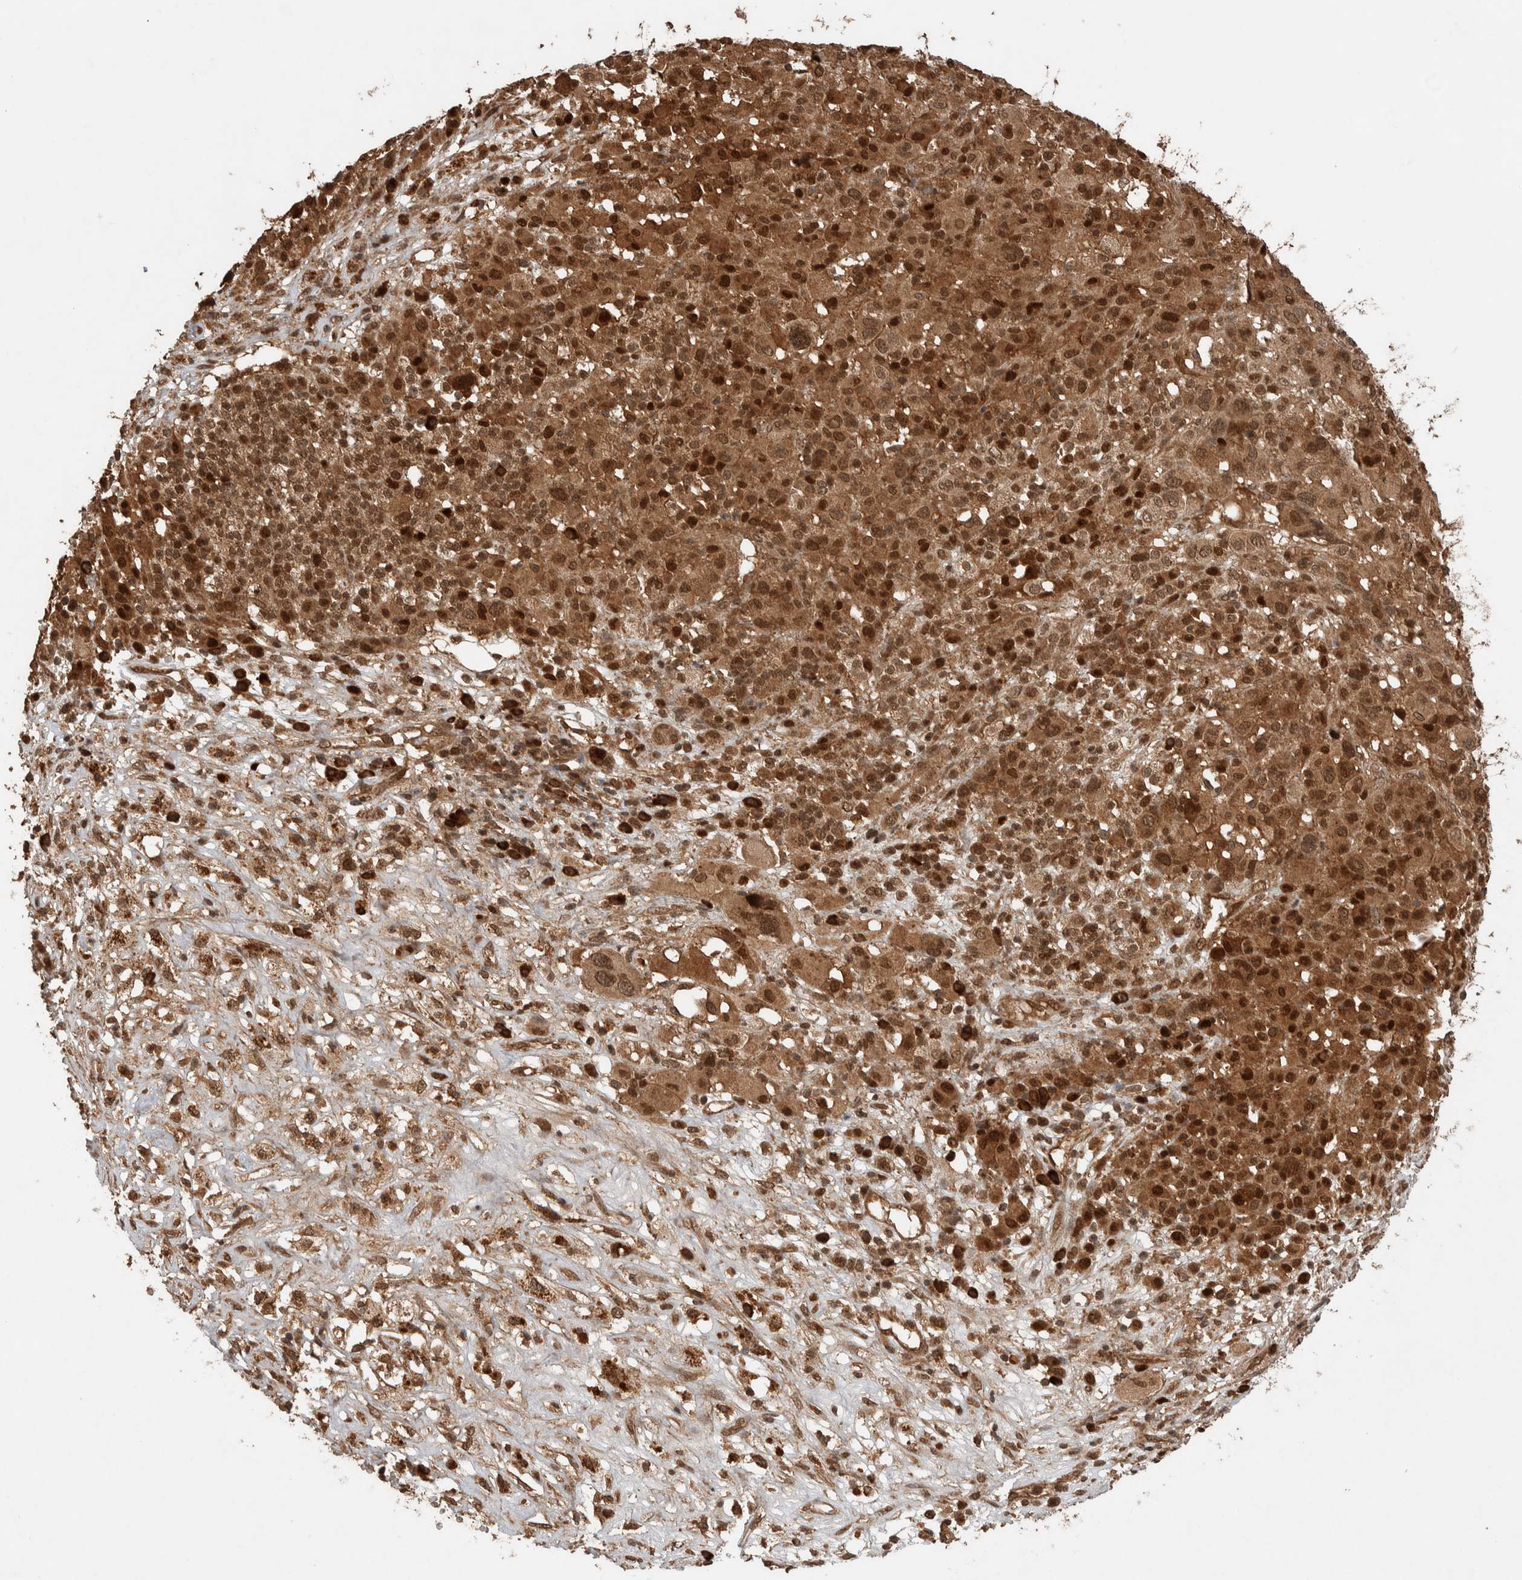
{"staining": {"intensity": "moderate", "quantity": ">75%", "location": "cytoplasmic/membranous,nuclear"}, "tissue": "melanoma", "cell_type": "Tumor cells", "image_type": "cancer", "snomed": [{"axis": "morphology", "description": "Malignant melanoma, Metastatic site"}, {"axis": "topography", "description": "Skin"}], "caption": "Melanoma was stained to show a protein in brown. There is medium levels of moderate cytoplasmic/membranous and nuclear positivity in approximately >75% of tumor cells. The staining is performed using DAB (3,3'-diaminobenzidine) brown chromogen to label protein expression. The nuclei are counter-stained blue using hematoxylin.", "gene": "CNTROB", "patient": {"sex": "female", "age": 74}}